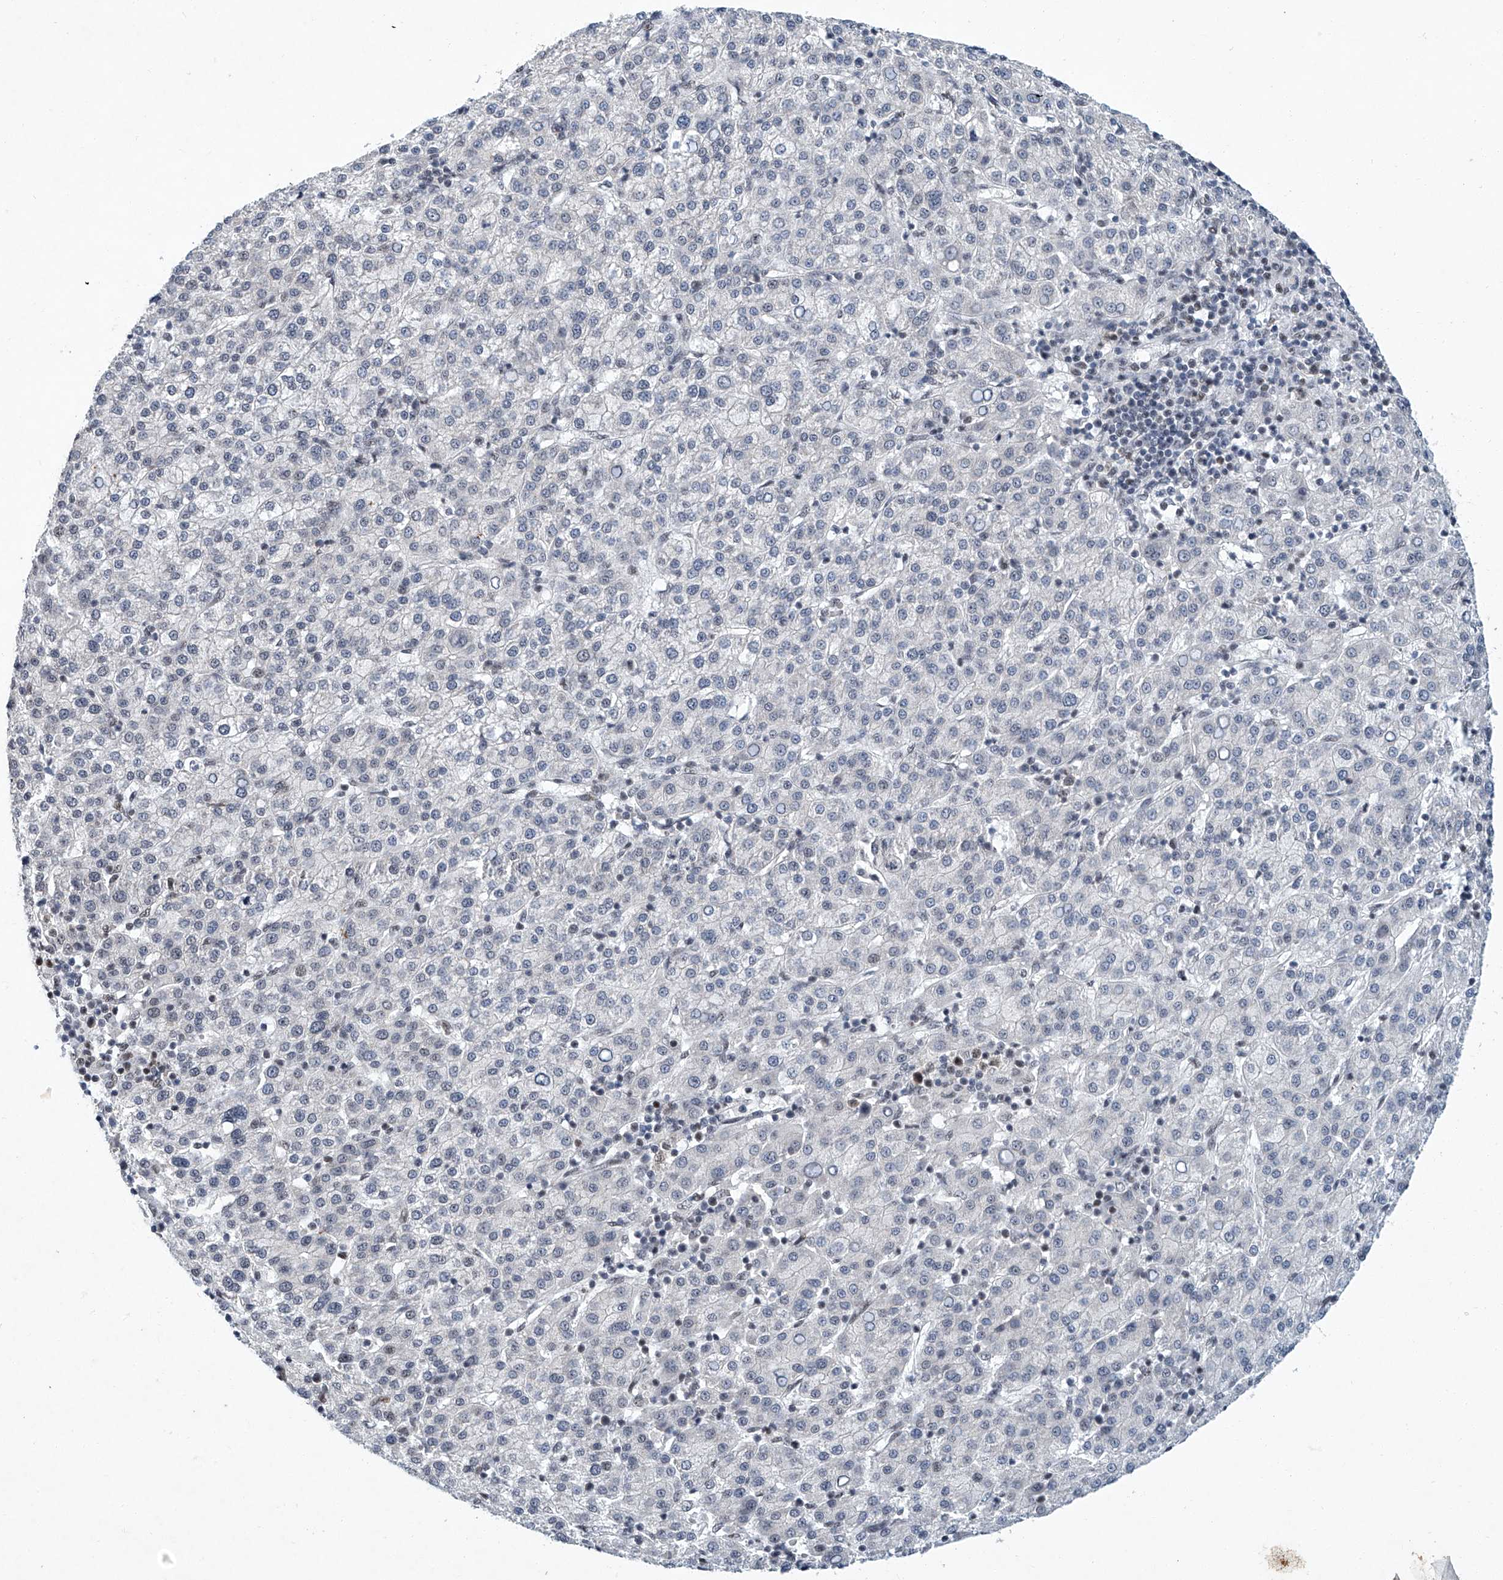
{"staining": {"intensity": "negative", "quantity": "none", "location": "none"}, "tissue": "liver cancer", "cell_type": "Tumor cells", "image_type": "cancer", "snomed": [{"axis": "morphology", "description": "Carcinoma, Hepatocellular, NOS"}, {"axis": "topography", "description": "Liver"}], "caption": "The micrograph exhibits no staining of tumor cells in liver cancer (hepatocellular carcinoma). (DAB (3,3'-diaminobenzidine) immunohistochemistry (IHC), high magnification).", "gene": "TFDP1", "patient": {"sex": "female", "age": 58}}